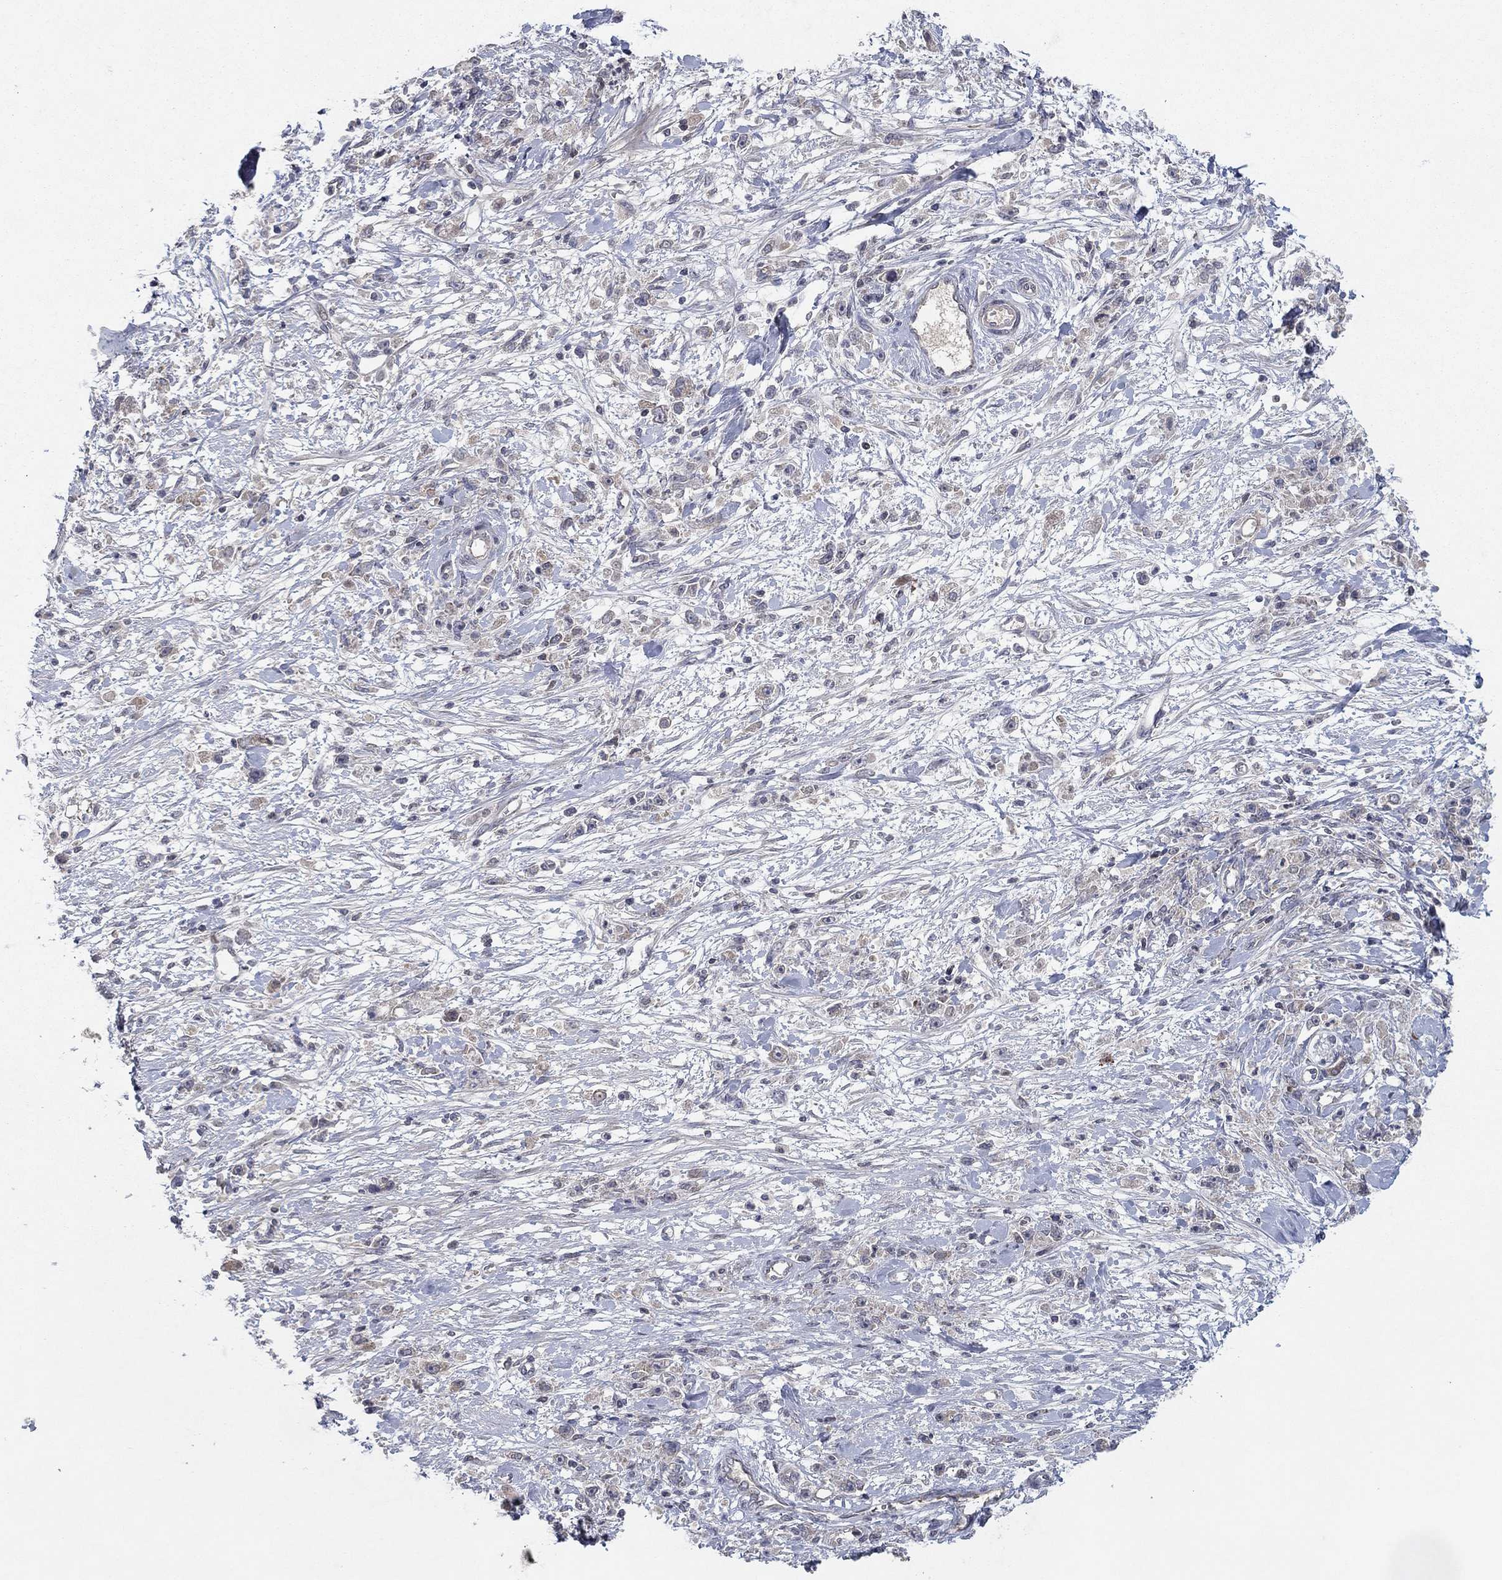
{"staining": {"intensity": "negative", "quantity": "none", "location": "none"}, "tissue": "stomach cancer", "cell_type": "Tumor cells", "image_type": "cancer", "snomed": [{"axis": "morphology", "description": "Adenocarcinoma, NOS"}, {"axis": "topography", "description": "Stomach"}], "caption": "Tumor cells show no significant protein positivity in stomach adenocarcinoma.", "gene": "IL4", "patient": {"sex": "female", "age": 59}}